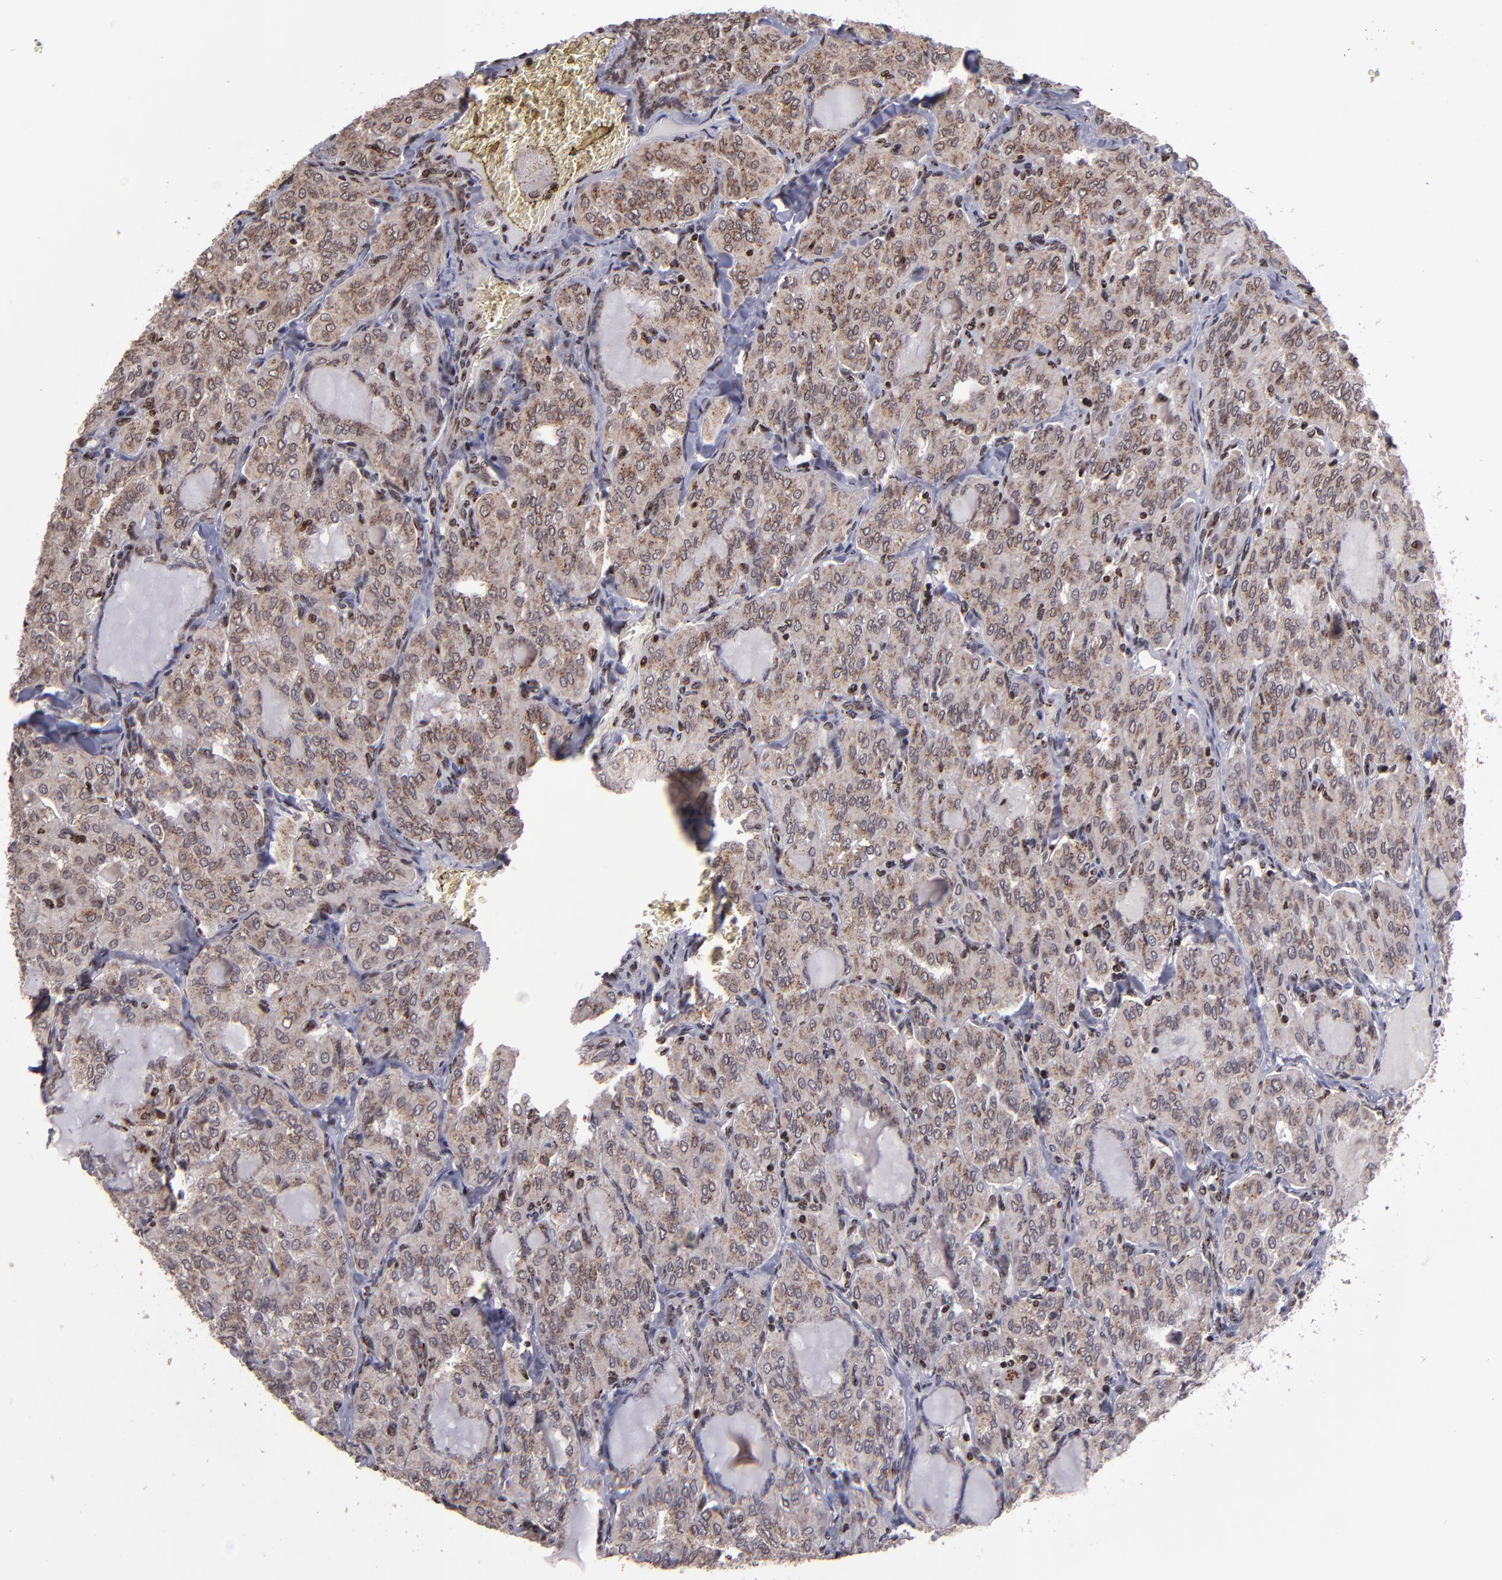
{"staining": {"intensity": "moderate", "quantity": ">75%", "location": "cytoplasmic/membranous,nuclear"}, "tissue": "thyroid cancer", "cell_type": "Tumor cells", "image_type": "cancer", "snomed": [{"axis": "morphology", "description": "Papillary adenocarcinoma, NOS"}, {"axis": "topography", "description": "Thyroid gland"}], "caption": "The micrograph reveals immunohistochemical staining of thyroid cancer (papillary adenocarcinoma). There is moderate cytoplasmic/membranous and nuclear expression is seen in approximately >75% of tumor cells. The protein is stained brown, and the nuclei are stained in blue (DAB IHC with brightfield microscopy, high magnification).", "gene": "CSDC2", "patient": {"sex": "male", "age": 20}}